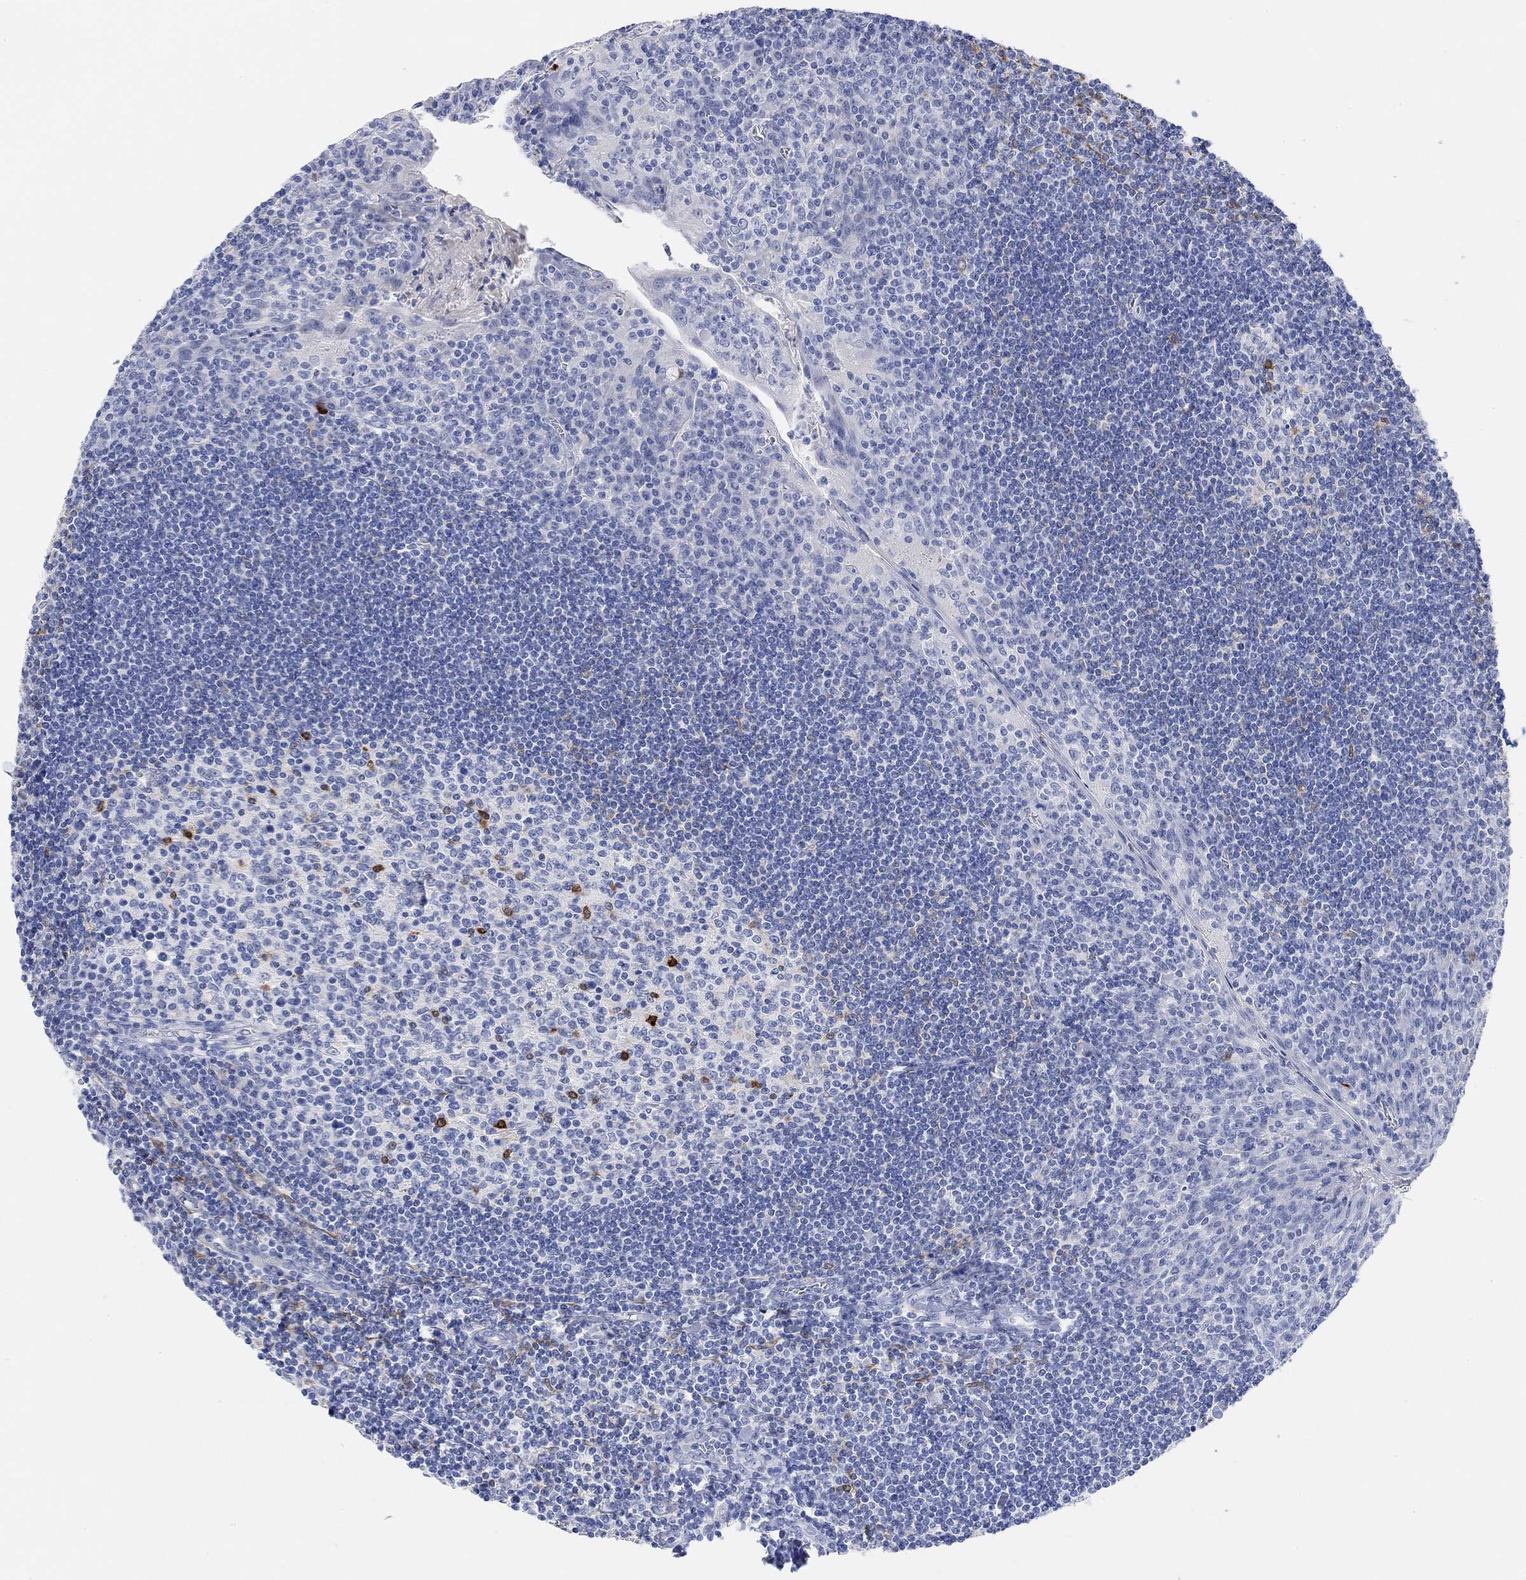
{"staining": {"intensity": "strong", "quantity": "<25%", "location": "cytoplasmic/membranous"}, "tissue": "tonsil", "cell_type": "Germinal center cells", "image_type": "normal", "snomed": [{"axis": "morphology", "description": "Normal tissue, NOS"}, {"axis": "topography", "description": "Tonsil"}], "caption": "Immunohistochemical staining of normal human tonsil exhibits medium levels of strong cytoplasmic/membranous expression in about <25% of germinal center cells. (DAB (3,3'-diaminobenzidine) = brown stain, brightfield microscopy at high magnification).", "gene": "VAT1L", "patient": {"sex": "female", "age": 12}}